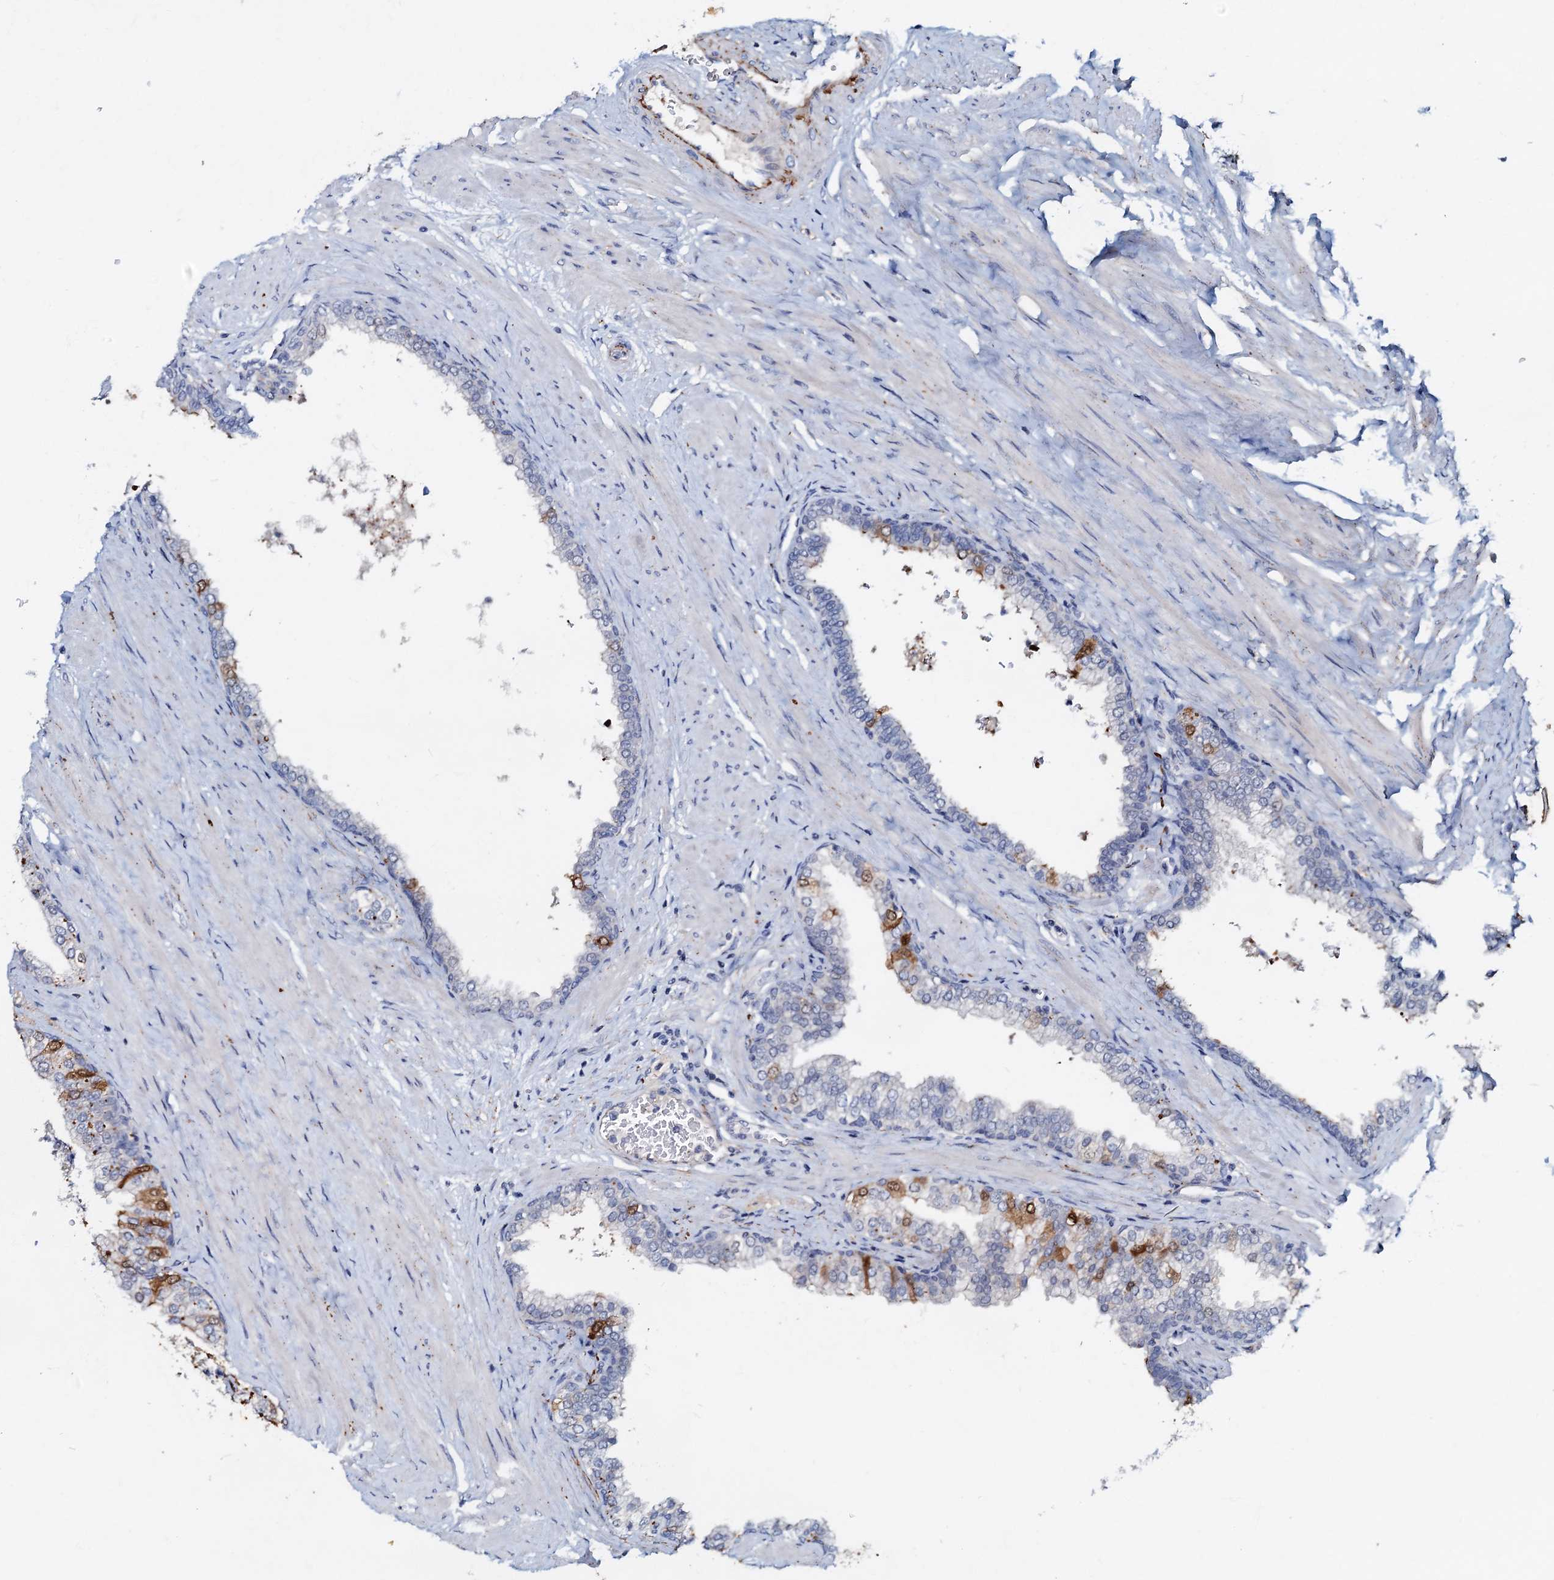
{"staining": {"intensity": "strong", "quantity": "<25%", "location": "cytoplasmic/membranous"}, "tissue": "prostate", "cell_type": "Glandular cells", "image_type": "normal", "snomed": [{"axis": "morphology", "description": "Normal tissue, NOS"}, {"axis": "morphology", "description": "Urothelial carcinoma, Low grade"}, {"axis": "topography", "description": "Urinary bladder"}, {"axis": "topography", "description": "Prostate"}], "caption": "Protein expression analysis of benign human prostate reveals strong cytoplasmic/membranous staining in approximately <25% of glandular cells.", "gene": "MANSC4", "patient": {"sex": "male", "age": 60}}